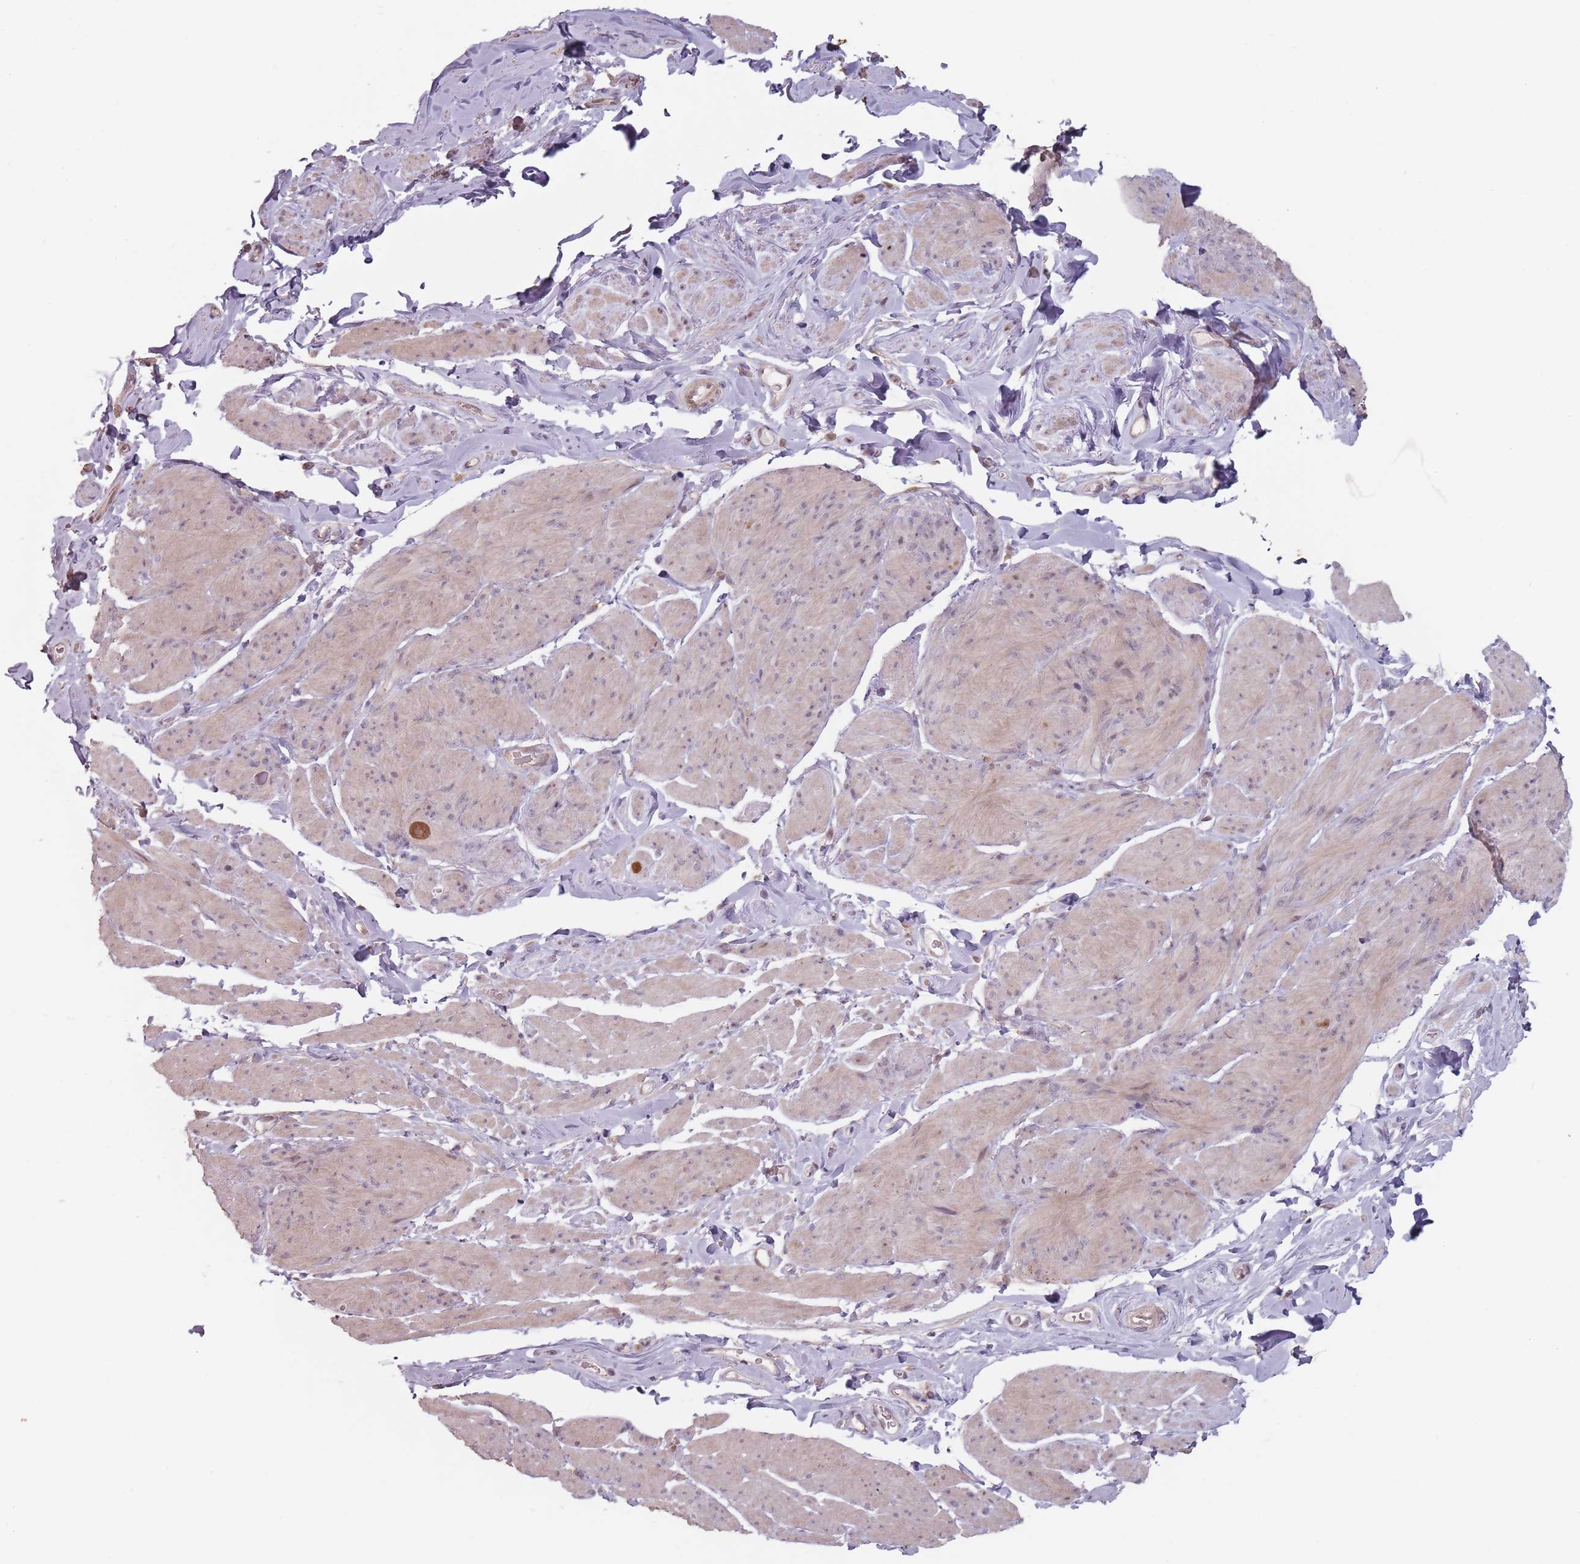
{"staining": {"intensity": "weak", "quantity": ">75%", "location": "cytoplasmic/membranous"}, "tissue": "smooth muscle", "cell_type": "Smooth muscle cells", "image_type": "normal", "snomed": [{"axis": "morphology", "description": "Normal tissue, NOS"}, {"axis": "topography", "description": "Smooth muscle"}, {"axis": "topography", "description": "Peripheral nerve tissue"}], "caption": "Protein analysis of normal smooth muscle reveals weak cytoplasmic/membranous expression in about >75% of smooth muscle cells. (DAB (3,3'-diaminobenzidine) = brown stain, brightfield microscopy at high magnification).", "gene": "VPS52", "patient": {"sex": "male", "age": 69}}